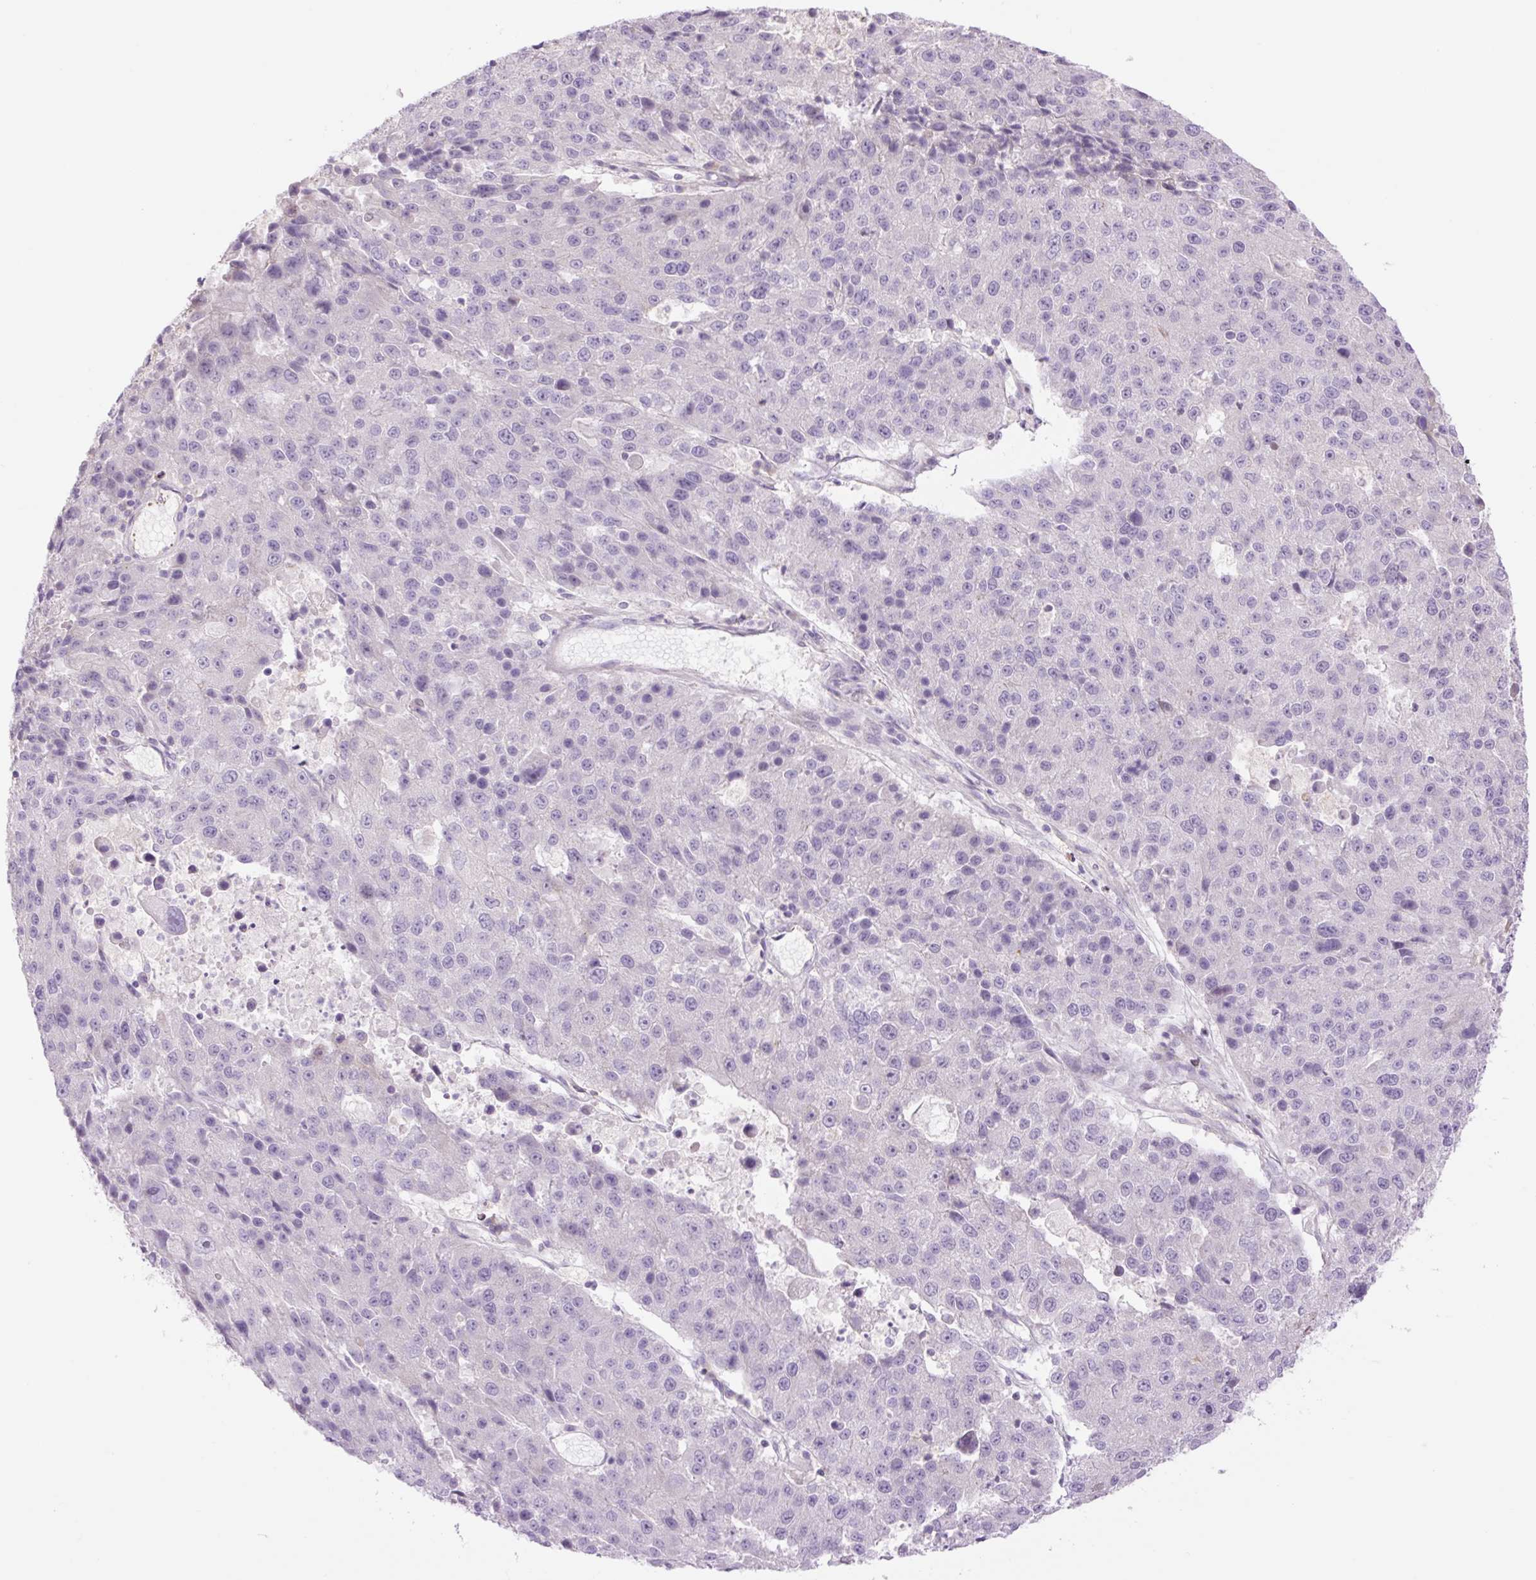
{"staining": {"intensity": "negative", "quantity": "none", "location": "none"}, "tissue": "stomach cancer", "cell_type": "Tumor cells", "image_type": "cancer", "snomed": [{"axis": "morphology", "description": "Adenocarcinoma, NOS"}, {"axis": "topography", "description": "Stomach"}], "caption": "Image shows no protein expression in tumor cells of stomach adenocarcinoma tissue.", "gene": "GRID2", "patient": {"sex": "male", "age": 71}}